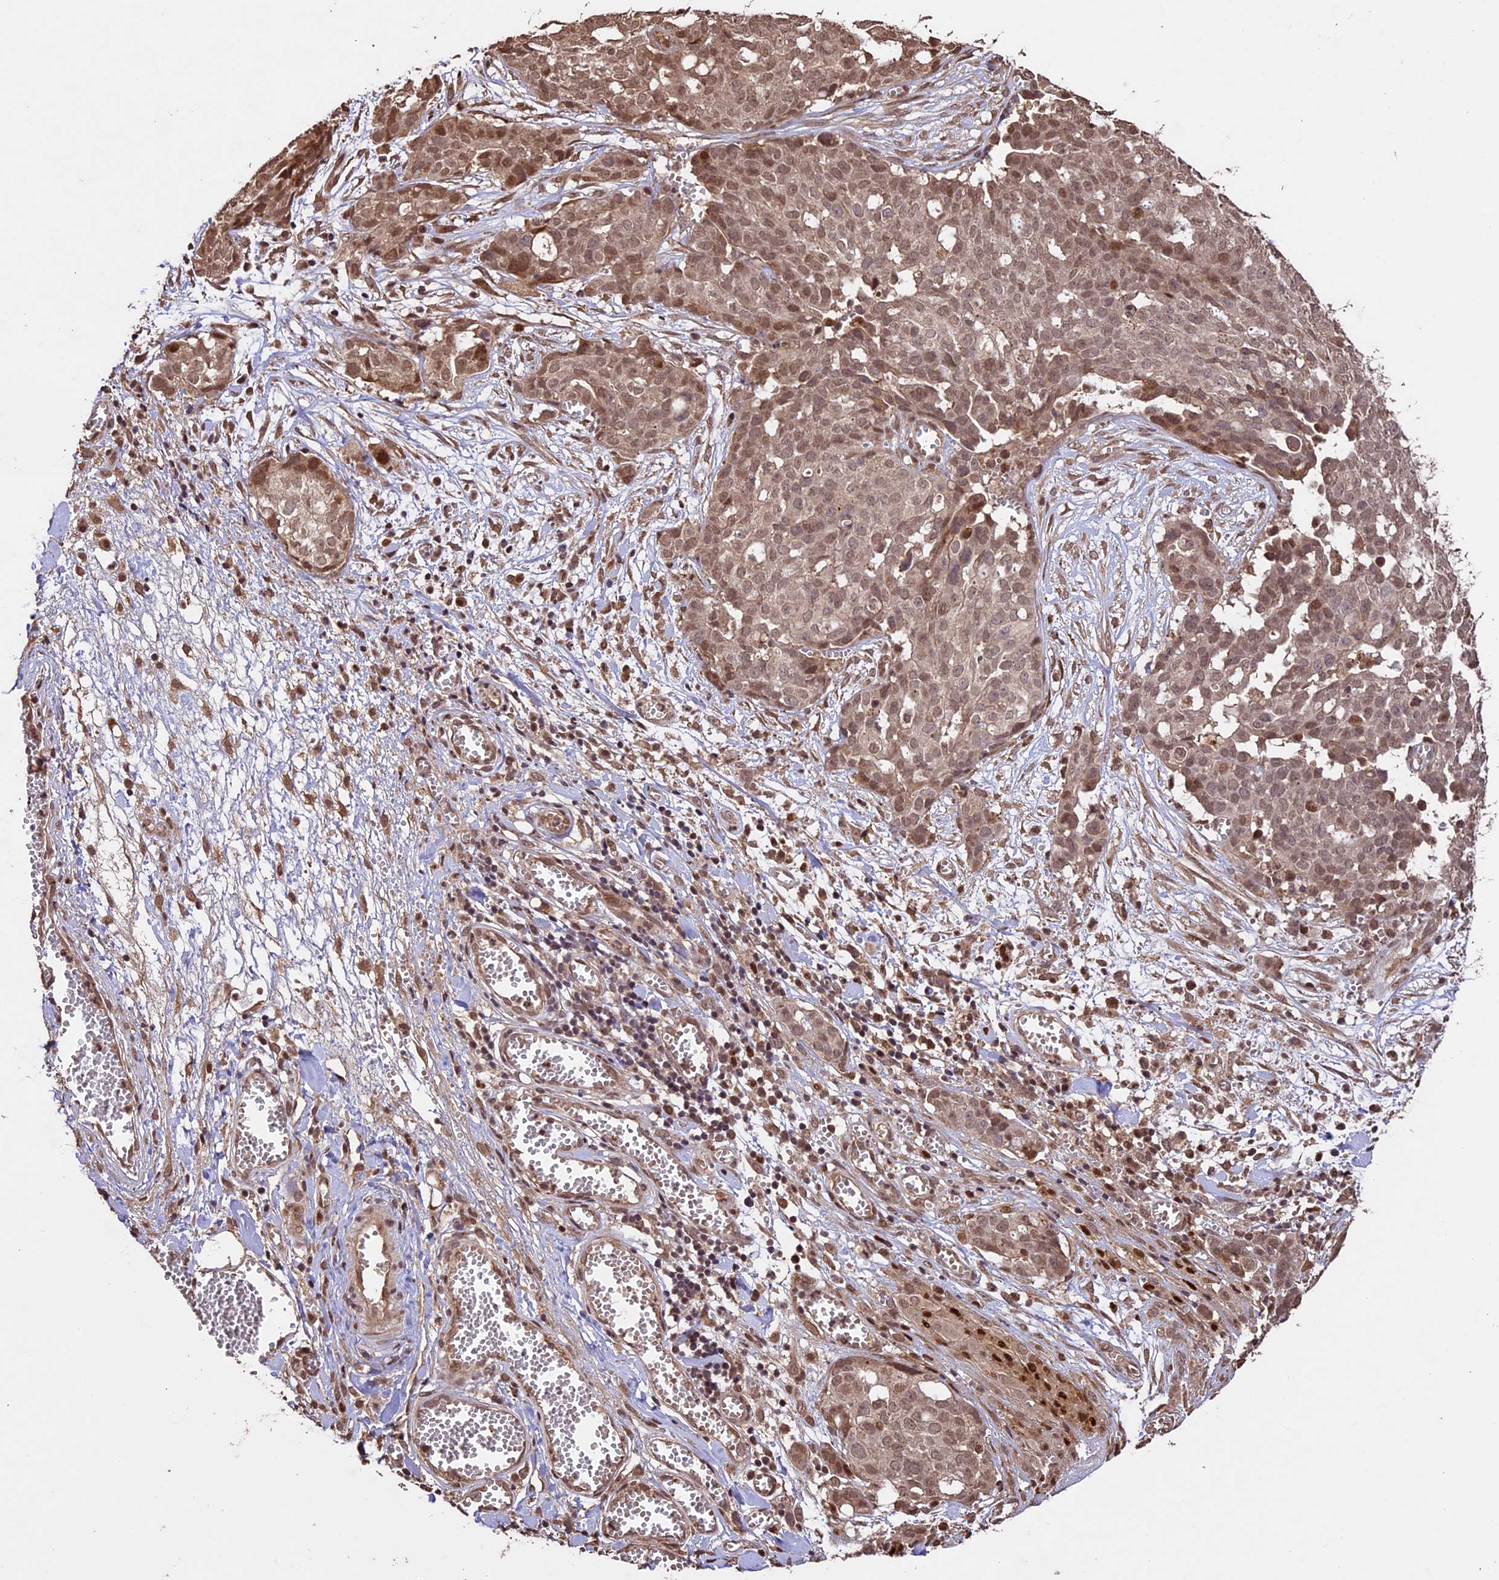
{"staining": {"intensity": "moderate", "quantity": ">75%", "location": "nuclear"}, "tissue": "ovarian cancer", "cell_type": "Tumor cells", "image_type": "cancer", "snomed": [{"axis": "morphology", "description": "Cystadenocarcinoma, serous, NOS"}, {"axis": "topography", "description": "Soft tissue"}, {"axis": "topography", "description": "Ovary"}], "caption": "The image shows immunohistochemical staining of serous cystadenocarcinoma (ovarian). There is moderate nuclear positivity is seen in about >75% of tumor cells. The protein is shown in brown color, while the nuclei are stained blue.", "gene": "CDKN2AIP", "patient": {"sex": "female", "age": 57}}